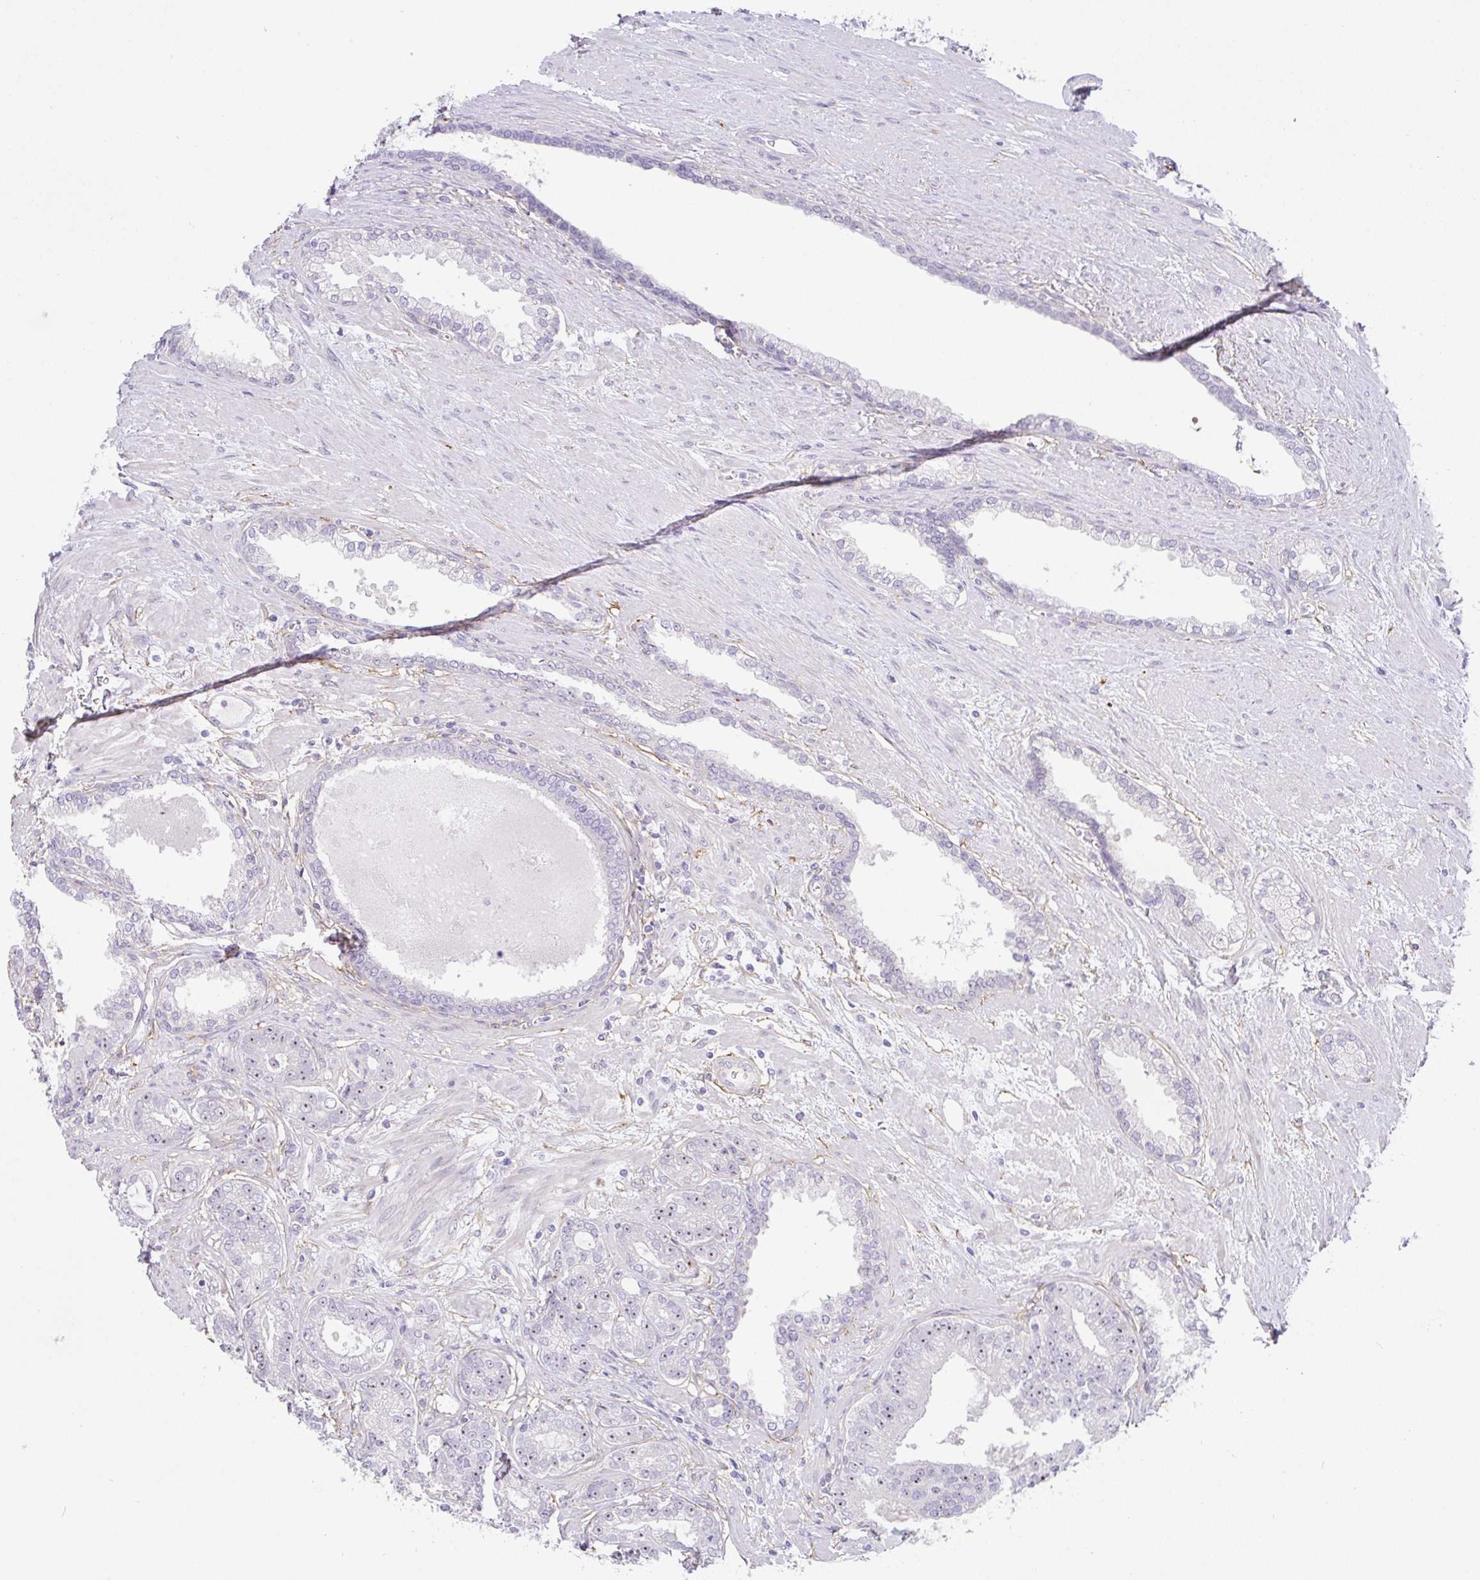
{"staining": {"intensity": "moderate", "quantity": "<25%", "location": "nuclear"}, "tissue": "prostate cancer", "cell_type": "Tumor cells", "image_type": "cancer", "snomed": [{"axis": "morphology", "description": "Adenocarcinoma, Low grade"}, {"axis": "topography", "description": "Prostate"}], "caption": "The micrograph exhibits immunohistochemical staining of prostate cancer (low-grade adenocarcinoma). There is moderate nuclear positivity is identified in approximately <25% of tumor cells.", "gene": "MXRA8", "patient": {"sex": "male", "age": 61}}